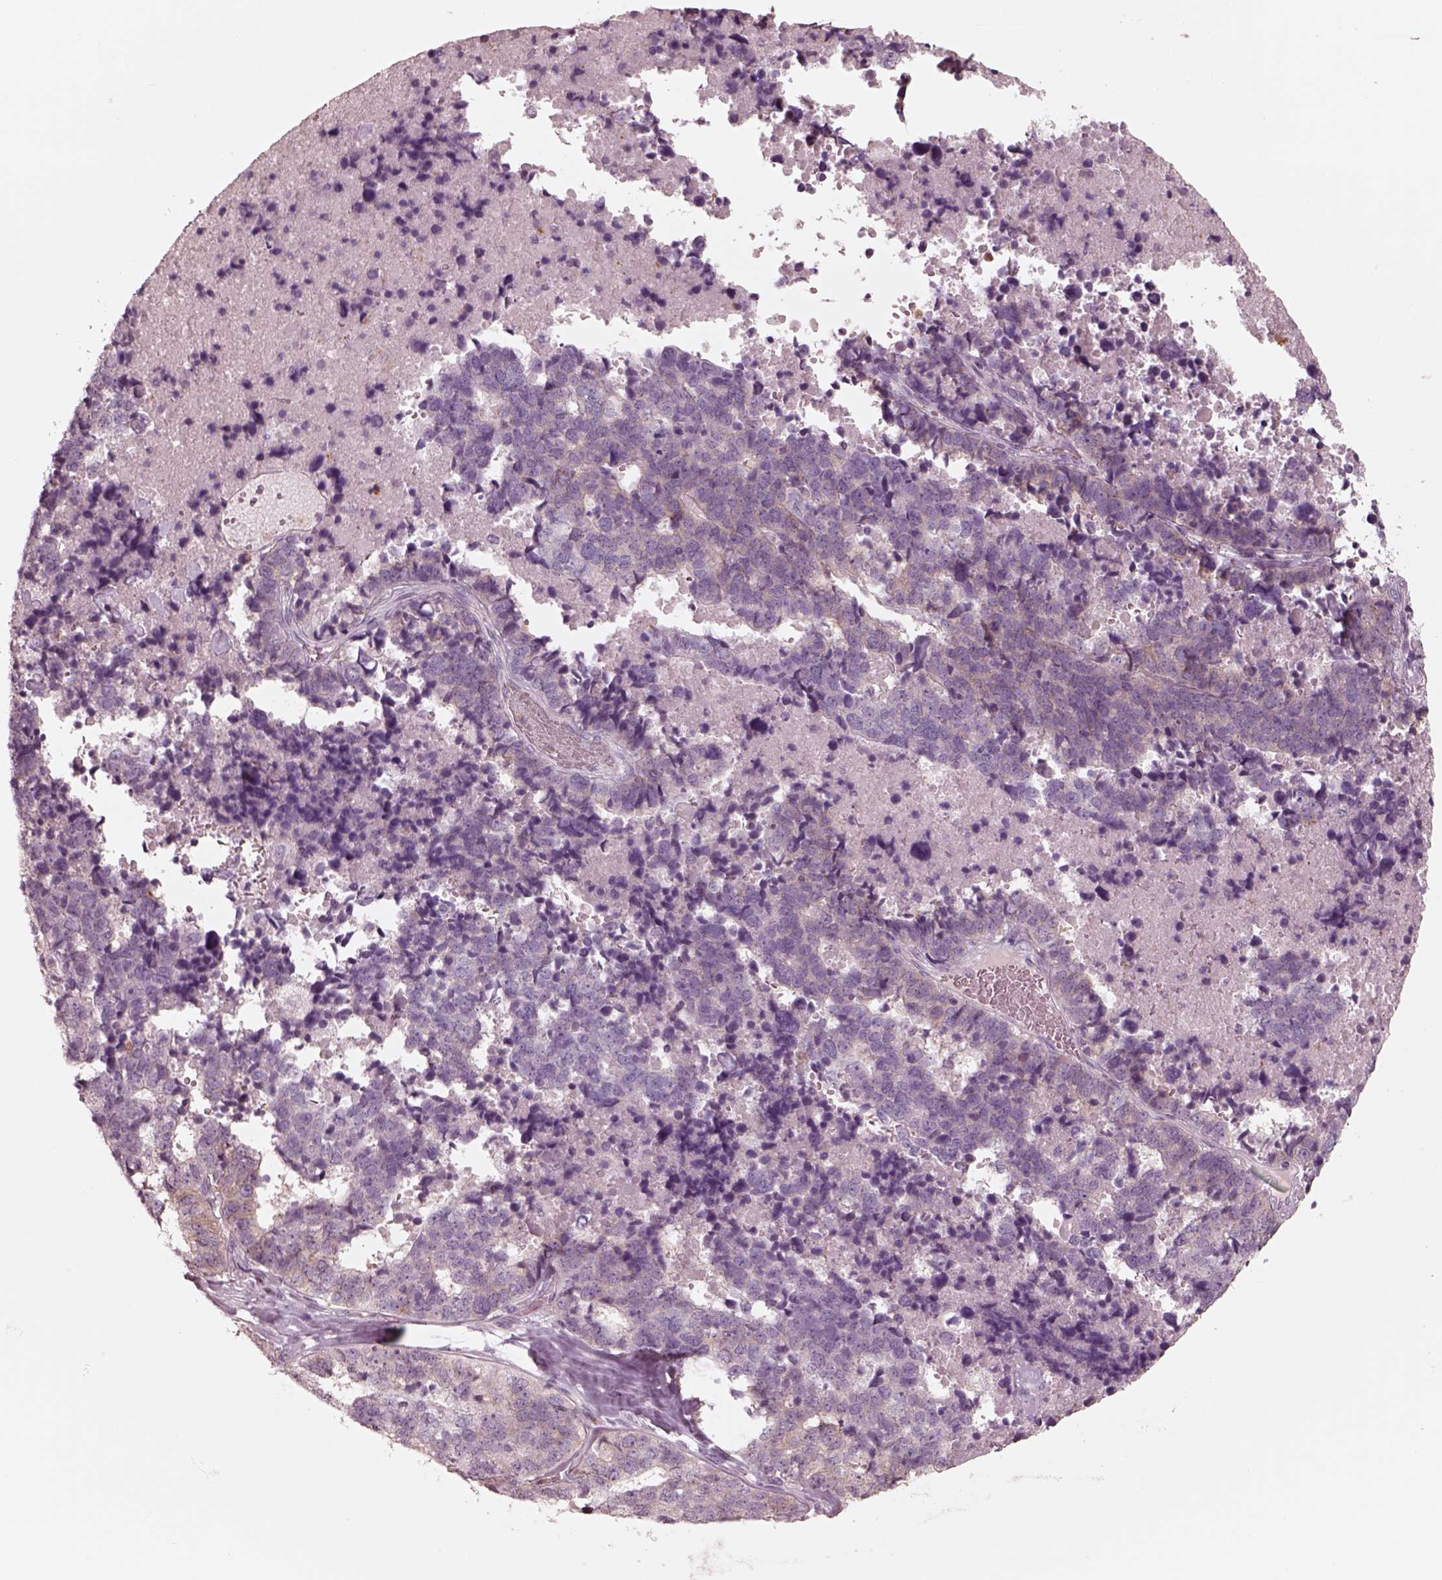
{"staining": {"intensity": "negative", "quantity": "none", "location": "none"}, "tissue": "stomach cancer", "cell_type": "Tumor cells", "image_type": "cancer", "snomed": [{"axis": "morphology", "description": "Adenocarcinoma, NOS"}, {"axis": "topography", "description": "Stomach"}], "caption": "Immunohistochemistry (IHC) of human adenocarcinoma (stomach) demonstrates no positivity in tumor cells.", "gene": "GPRIN1", "patient": {"sex": "male", "age": 69}}